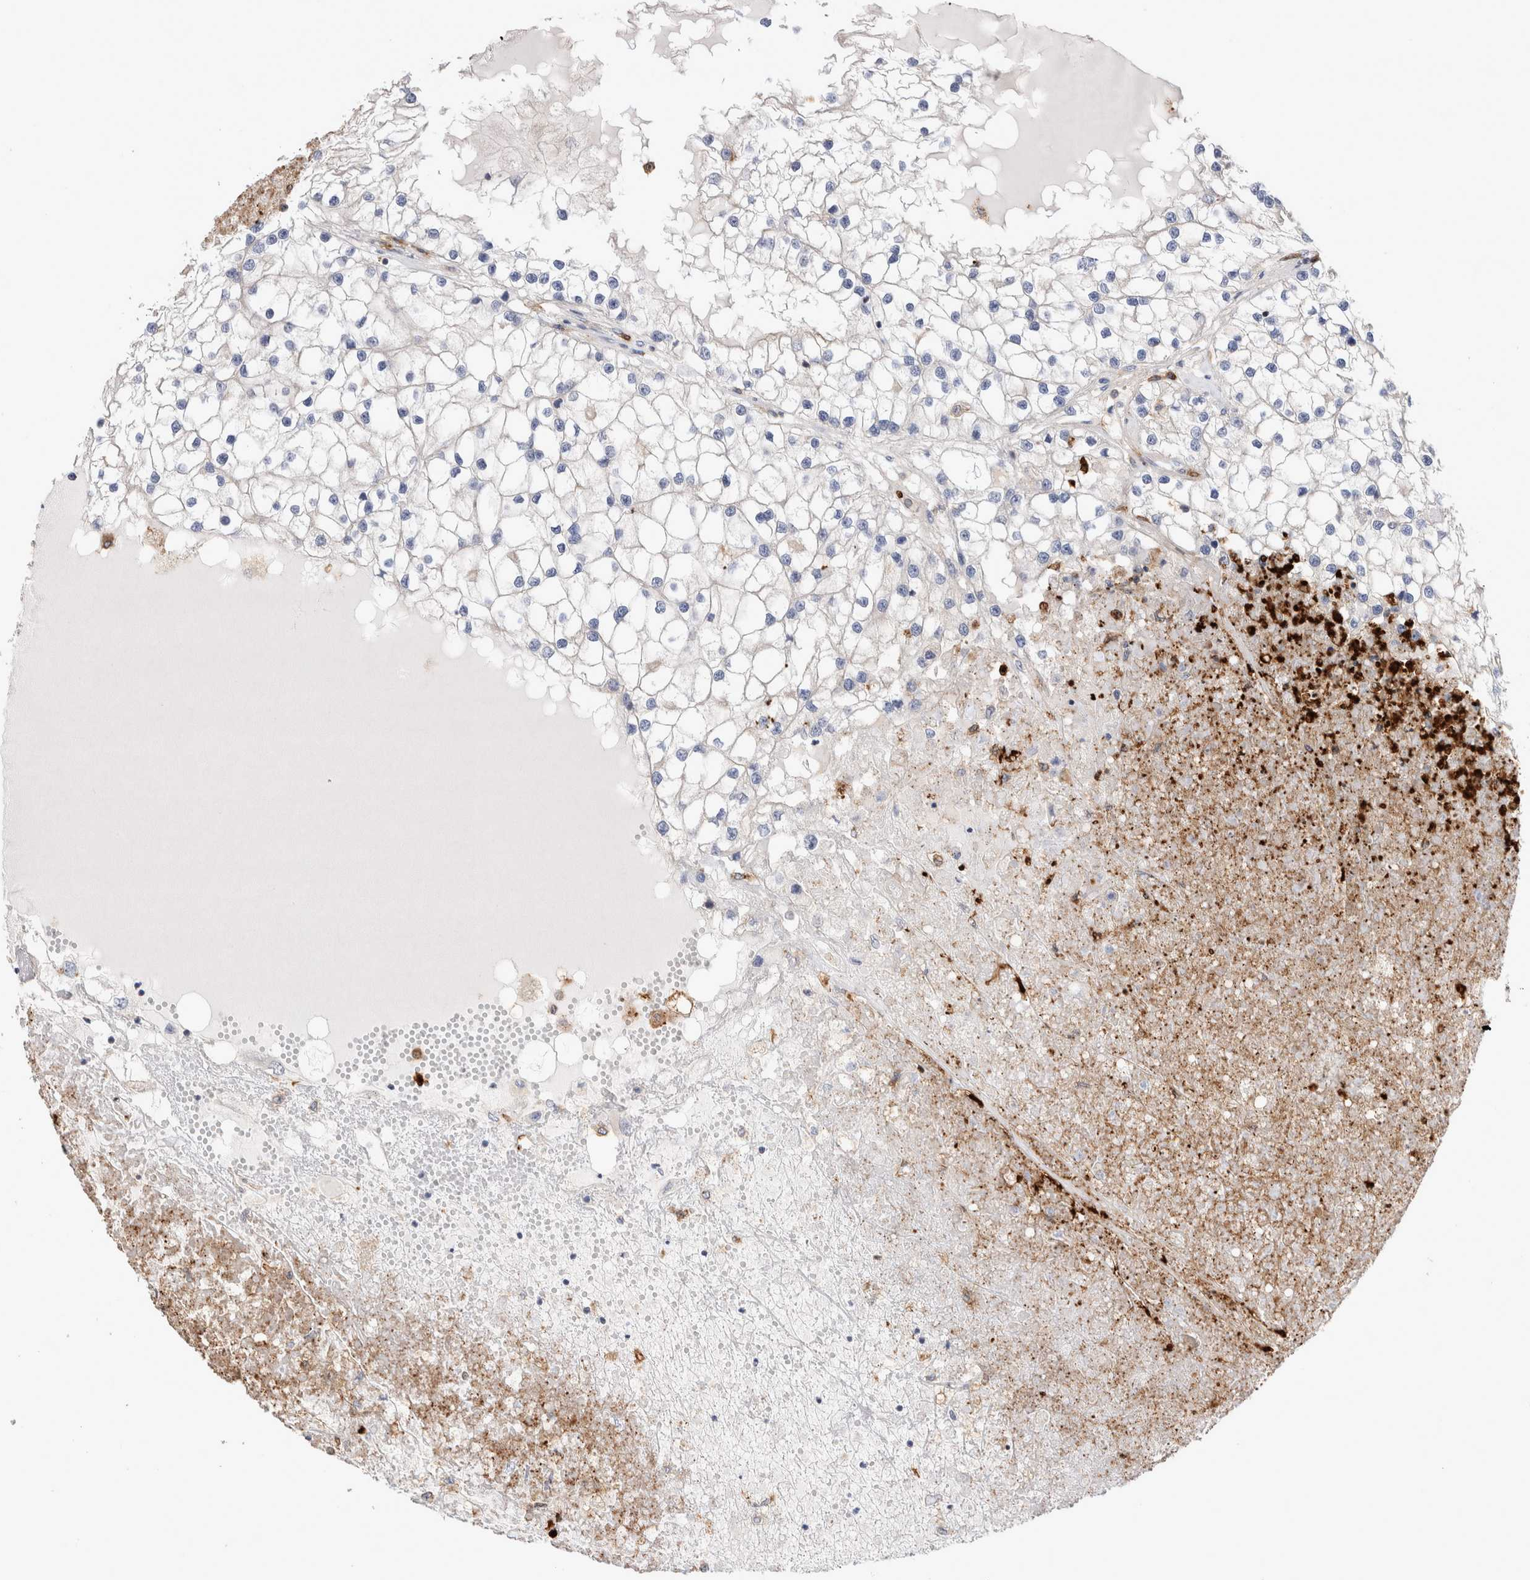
{"staining": {"intensity": "negative", "quantity": "none", "location": "none"}, "tissue": "renal cancer", "cell_type": "Tumor cells", "image_type": "cancer", "snomed": [{"axis": "morphology", "description": "Adenocarcinoma, NOS"}, {"axis": "topography", "description": "Kidney"}], "caption": "Tumor cells show no significant protein expression in renal cancer. The staining was performed using DAB to visualize the protein expression in brown, while the nuclei were stained in blue with hematoxylin (Magnification: 20x).", "gene": "NXT2", "patient": {"sex": "male", "age": 68}}